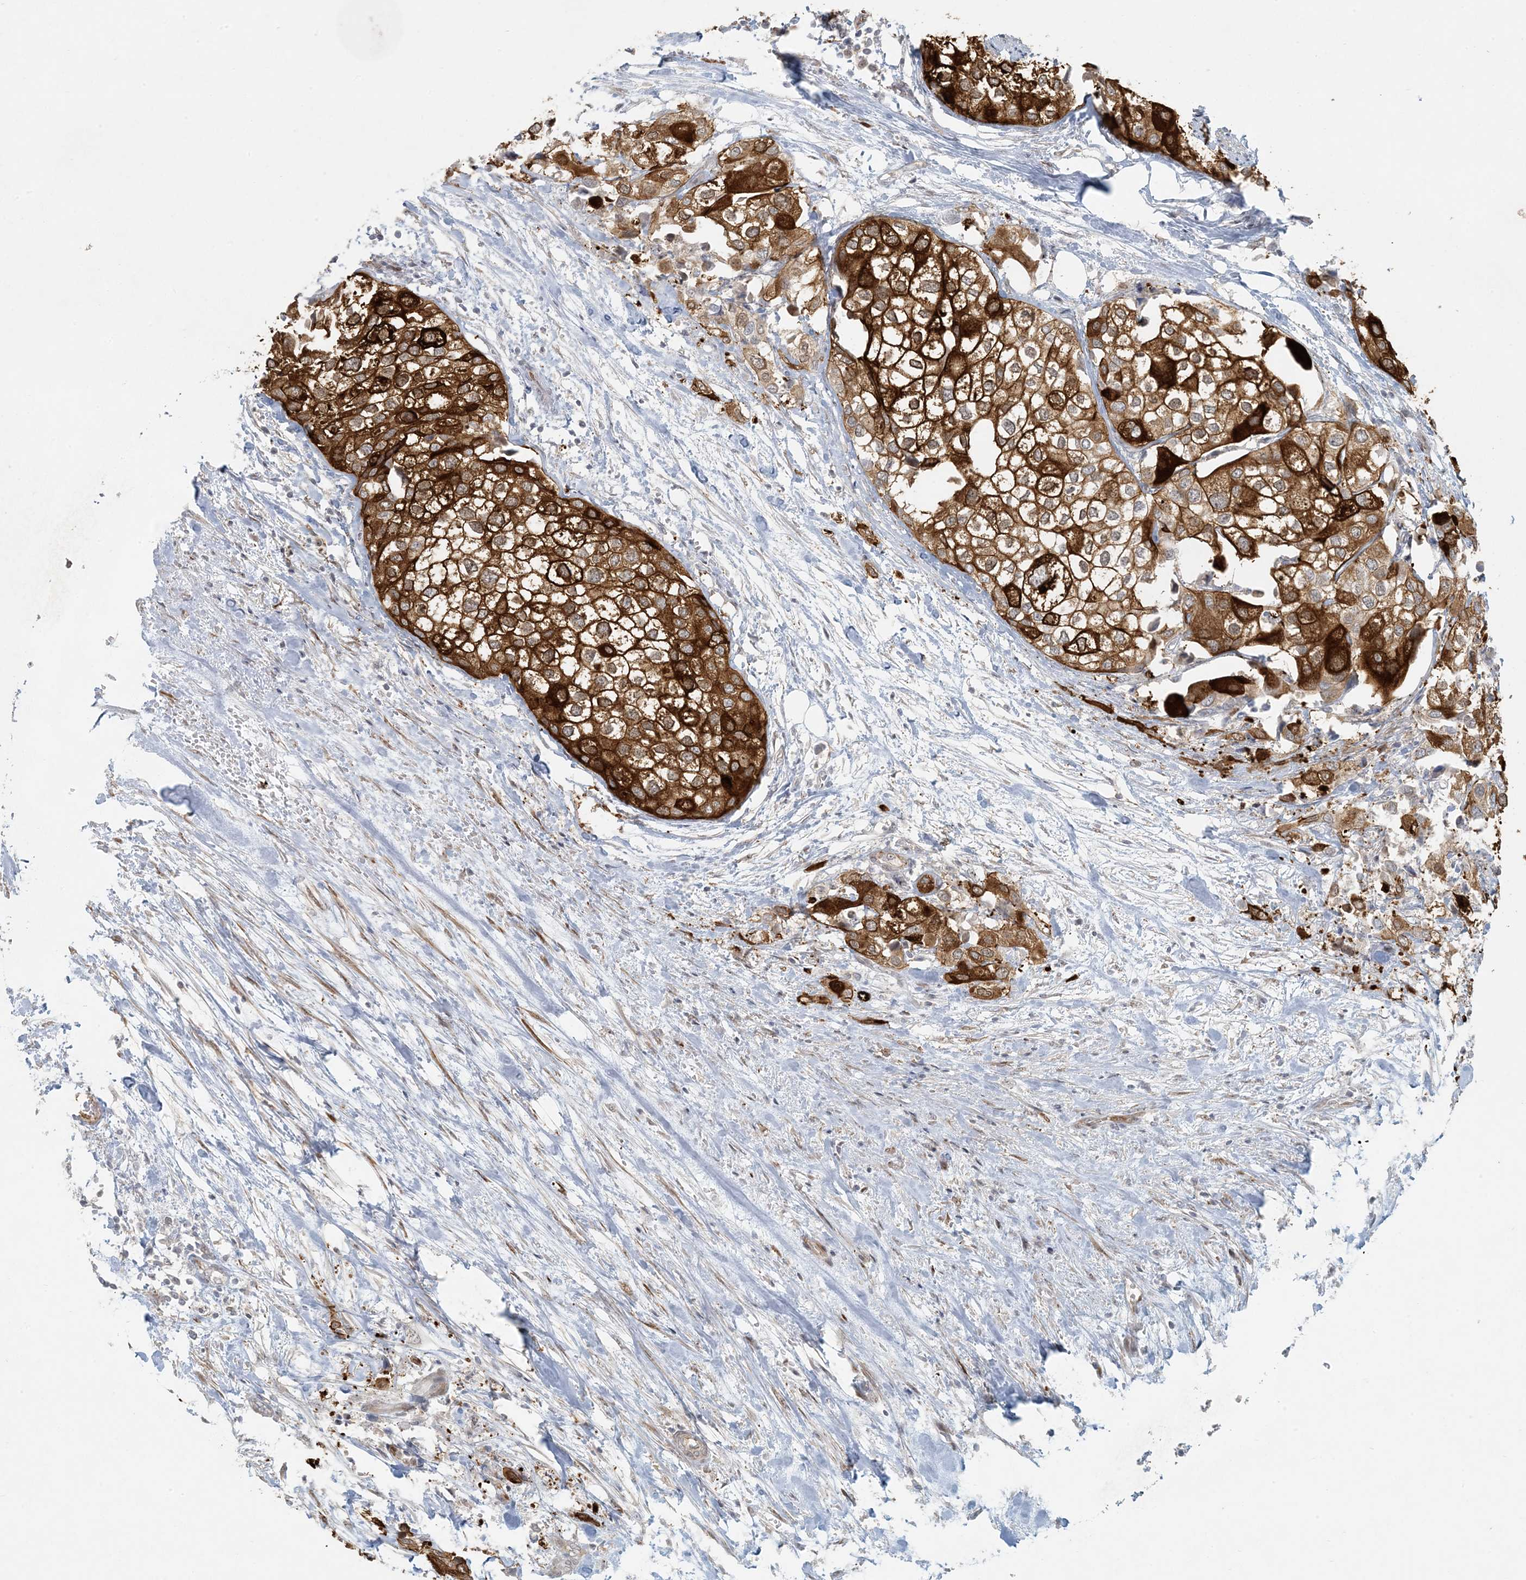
{"staining": {"intensity": "strong", "quantity": ">75%", "location": "cytoplasmic/membranous"}, "tissue": "urothelial cancer", "cell_type": "Tumor cells", "image_type": "cancer", "snomed": [{"axis": "morphology", "description": "Urothelial carcinoma, High grade"}, {"axis": "topography", "description": "Urinary bladder"}], "caption": "IHC image of urothelial cancer stained for a protein (brown), which demonstrates high levels of strong cytoplasmic/membranous staining in approximately >75% of tumor cells.", "gene": "BCORL1", "patient": {"sex": "male", "age": 64}}